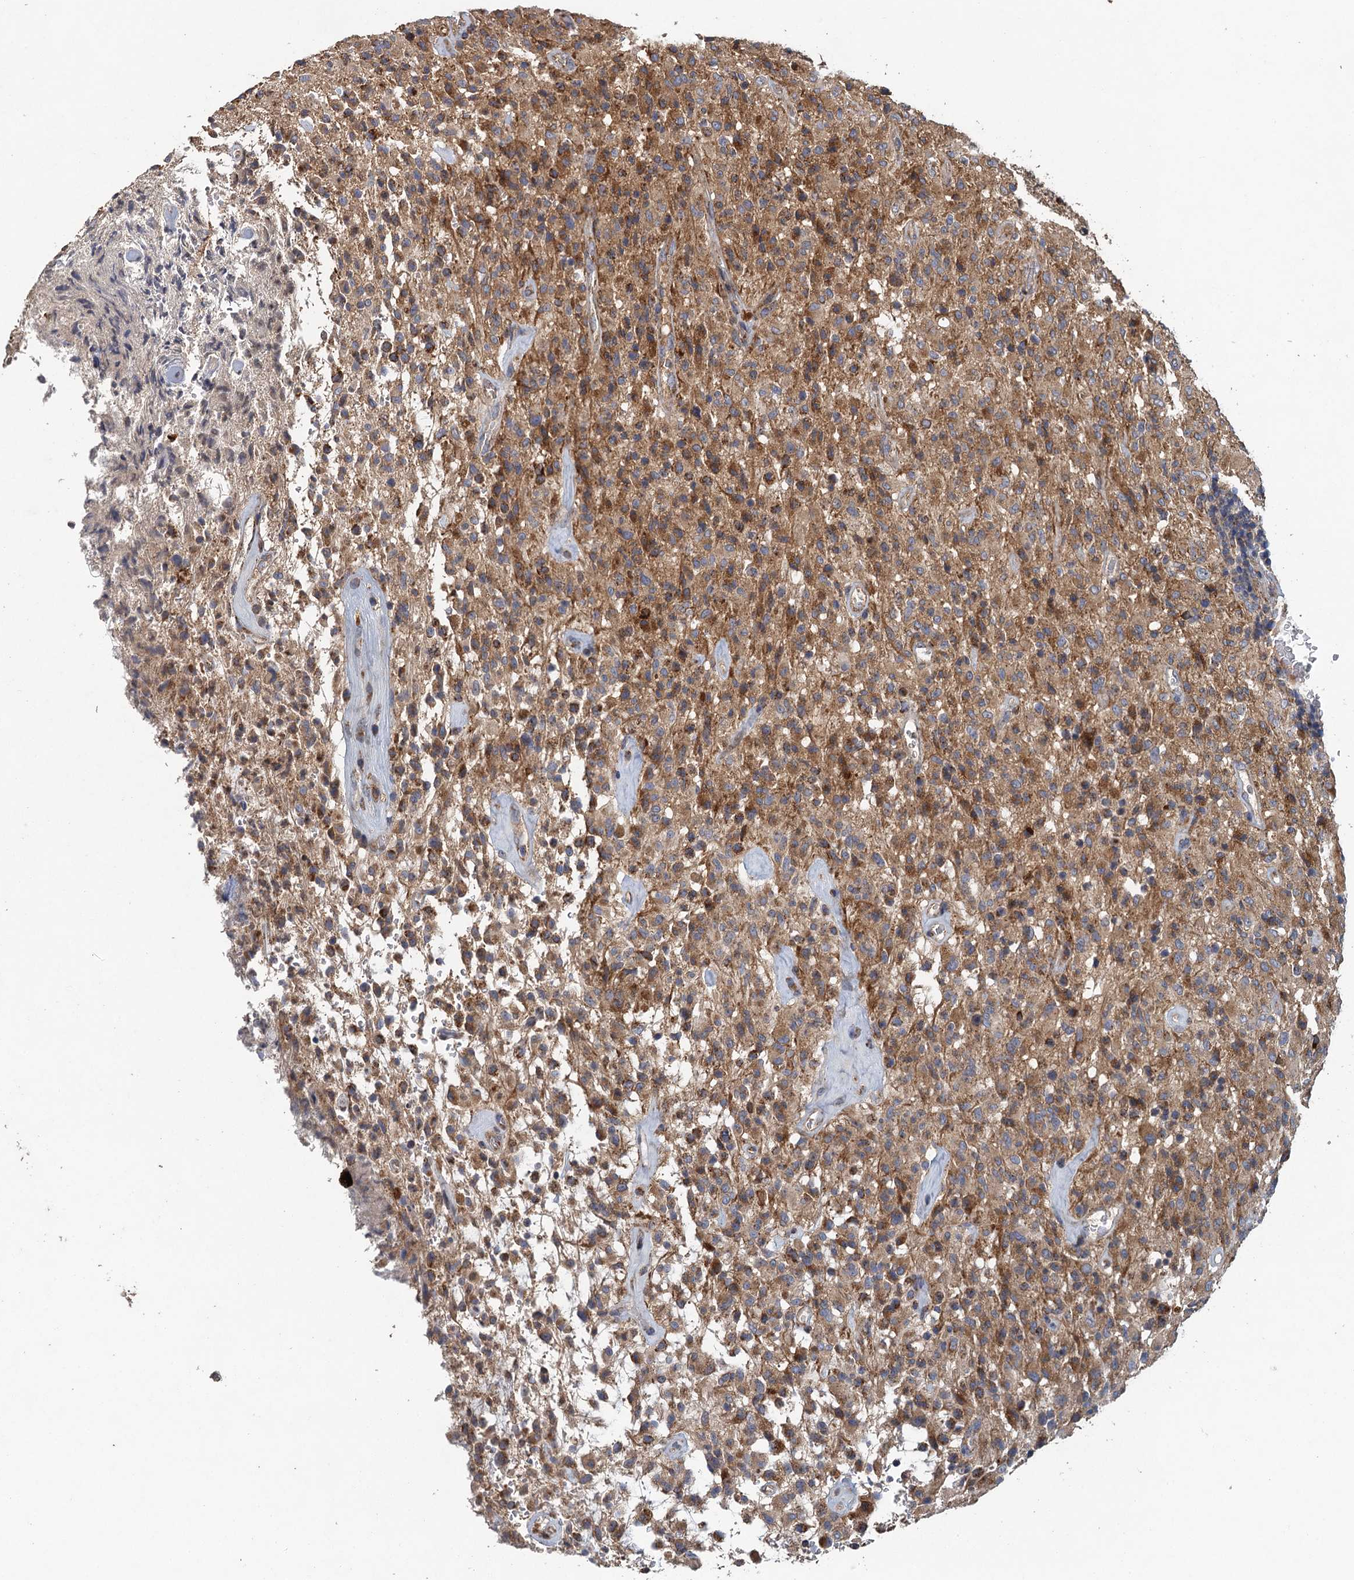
{"staining": {"intensity": "moderate", "quantity": ">75%", "location": "cytoplasmic/membranous"}, "tissue": "glioma", "cell_type": "Tumor cells", "image_type": "cancer", "snomed": [{"axis": "morphology", "description": "Glioma, malignant, High grade"}, {"axis": "topography", "description": "Brain"}], "caption": "Protein expression analysis of human glioma reveals moderate cytoplasmic/membranous positivity in about >75% of tumor cells.", "gene": "BCS1L", "patient": {"sex": "female", "age": 57}}